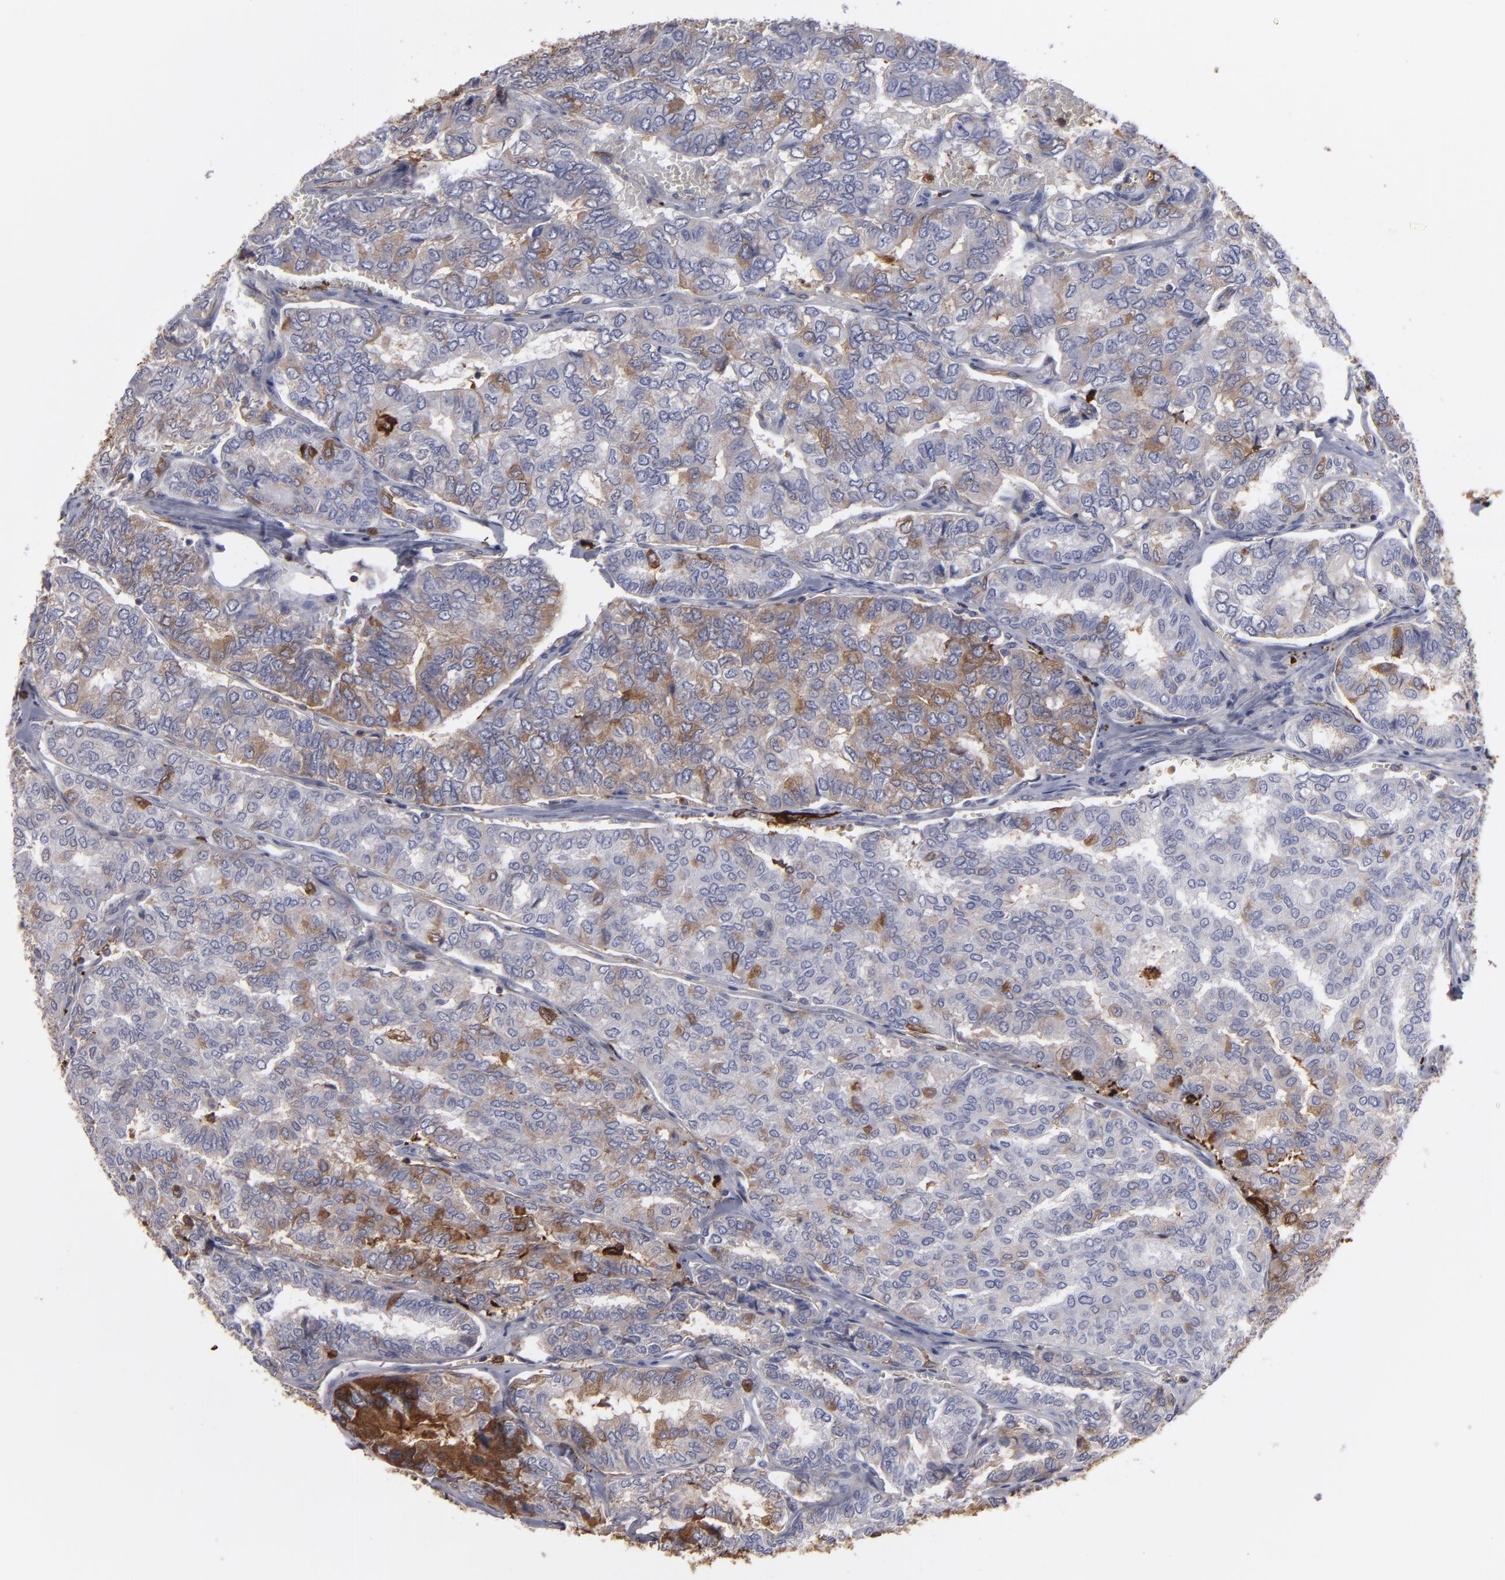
{"staining": {"intensity": "weak", "quantity": "25%-75%", "location": "cytoplasmic/membranous"}, "tissue": "thyroid cancer", "cell_type": "Tumor cells", "image_type": "cancer", "snomed": [{"axis": "morphology", "description": "Papillary adenocarcinoma, NOS"}, {"axis": "topography", "description": "Thyroid gland"}], "caption": "Immunohistochemical staining of papillary adenocarcinoma (thyroid) reveals low levels of weak cytoplasmic/membranous protein staining in approximately 25%-75% of tumor cells. The staining is performed using DAB (3,3'-diaminobenzidine) brown chromogen to label protein expression. The nuclei are counter-stained blue using hematoxylin.", "gene": "ODC1", "patient": {"sex": "female", "age": 35}}